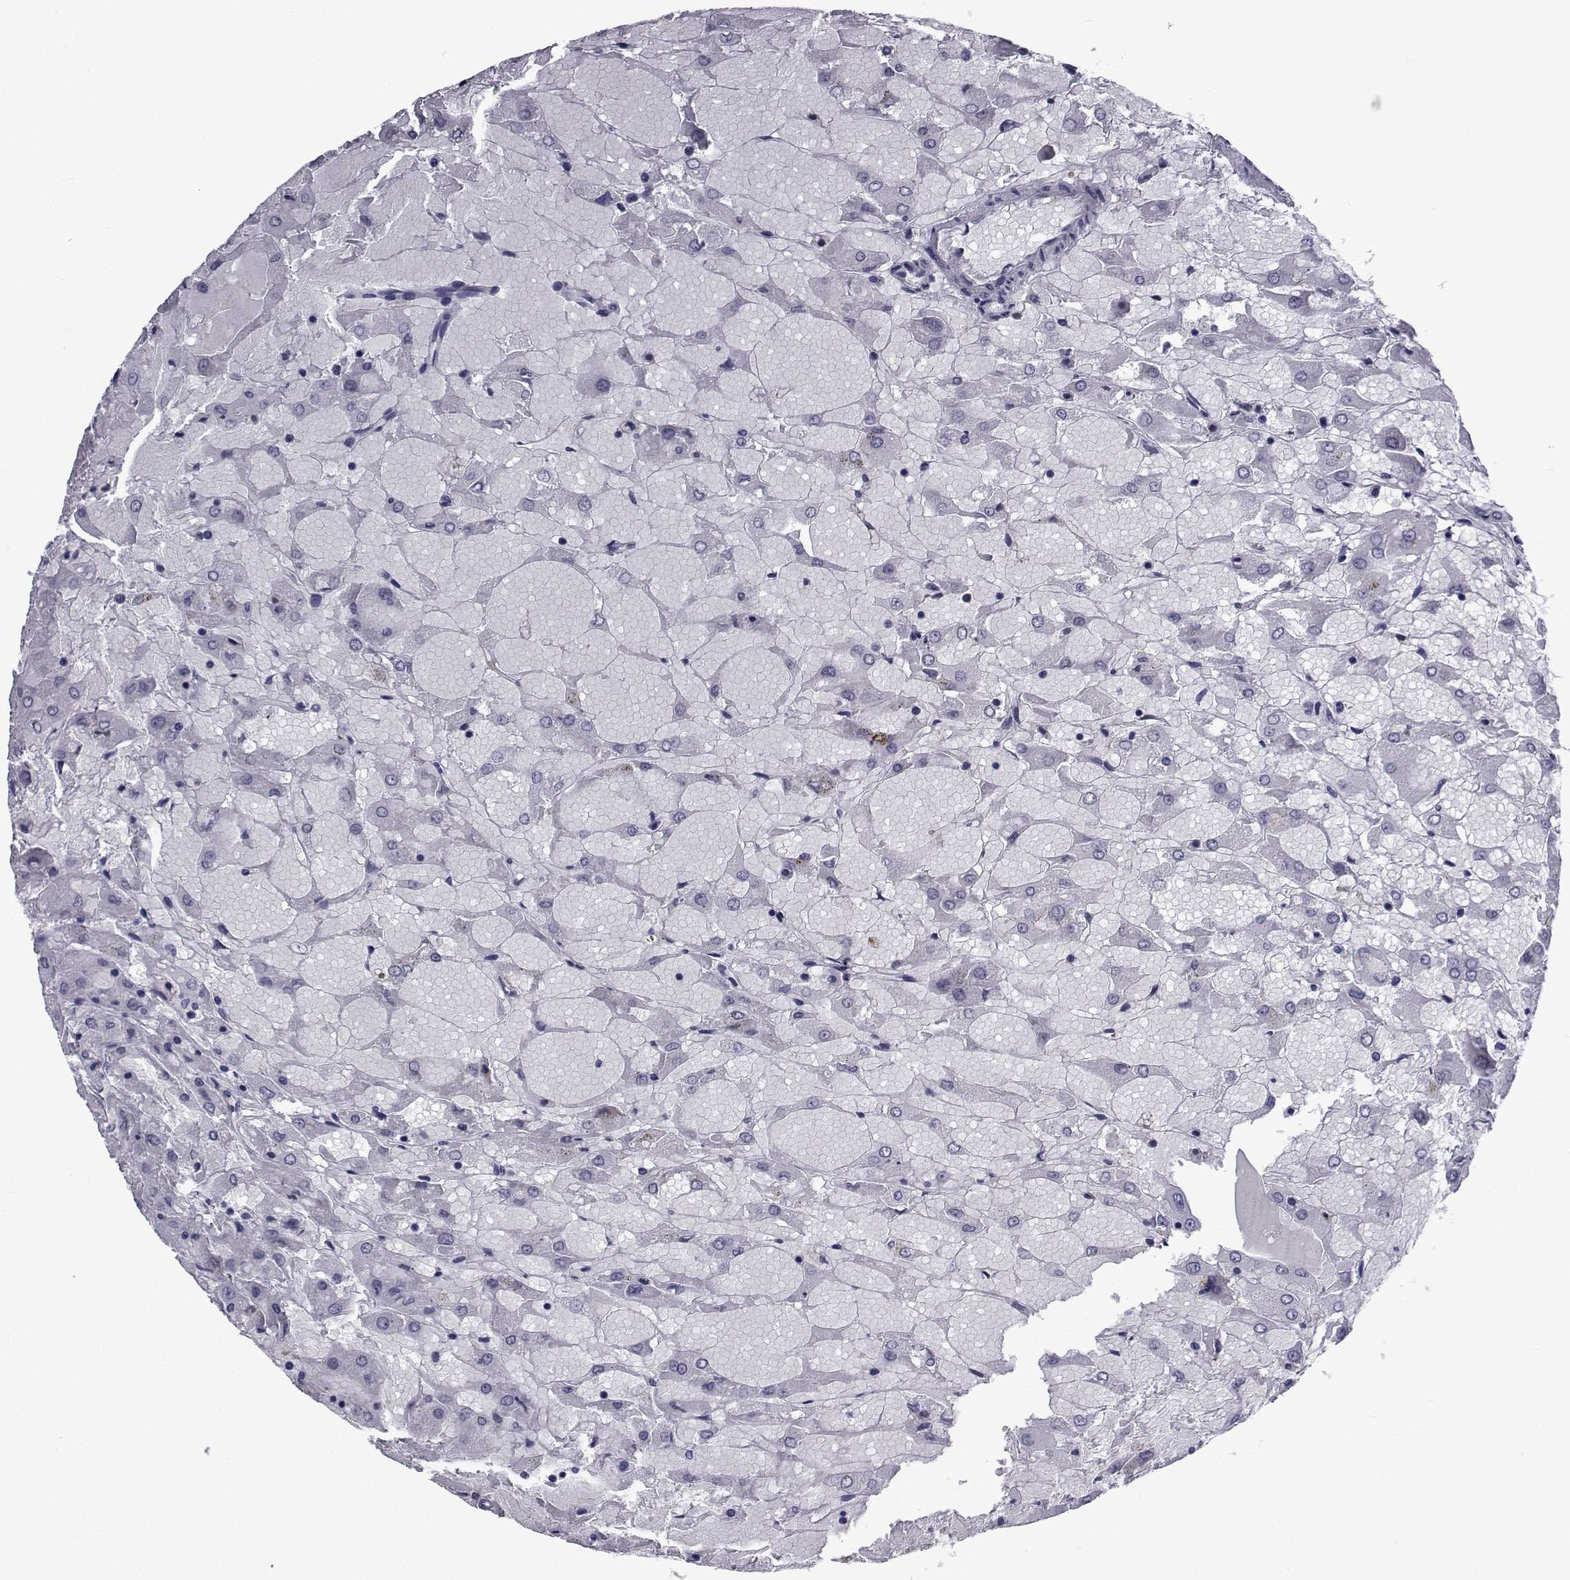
{"staining": {"intensity": "negative", "quantity": "none", "location": "none"}, "tissue": "renal cancer", "cell_type": "Tumor cells", "image_type": "cancer", "snomed": [{"axis": "morphology", "description": "Adenocarcinoma, NOS"}, {"axis": "topography", "description": "Kidney"}], "caption": "Renal cancer (adenocarcinoma) was stained to show a protein in brown. There is no significant expression in tumor cells.", "gene": "PDE6H", "patient": {"sex": "male", "age": 72}}